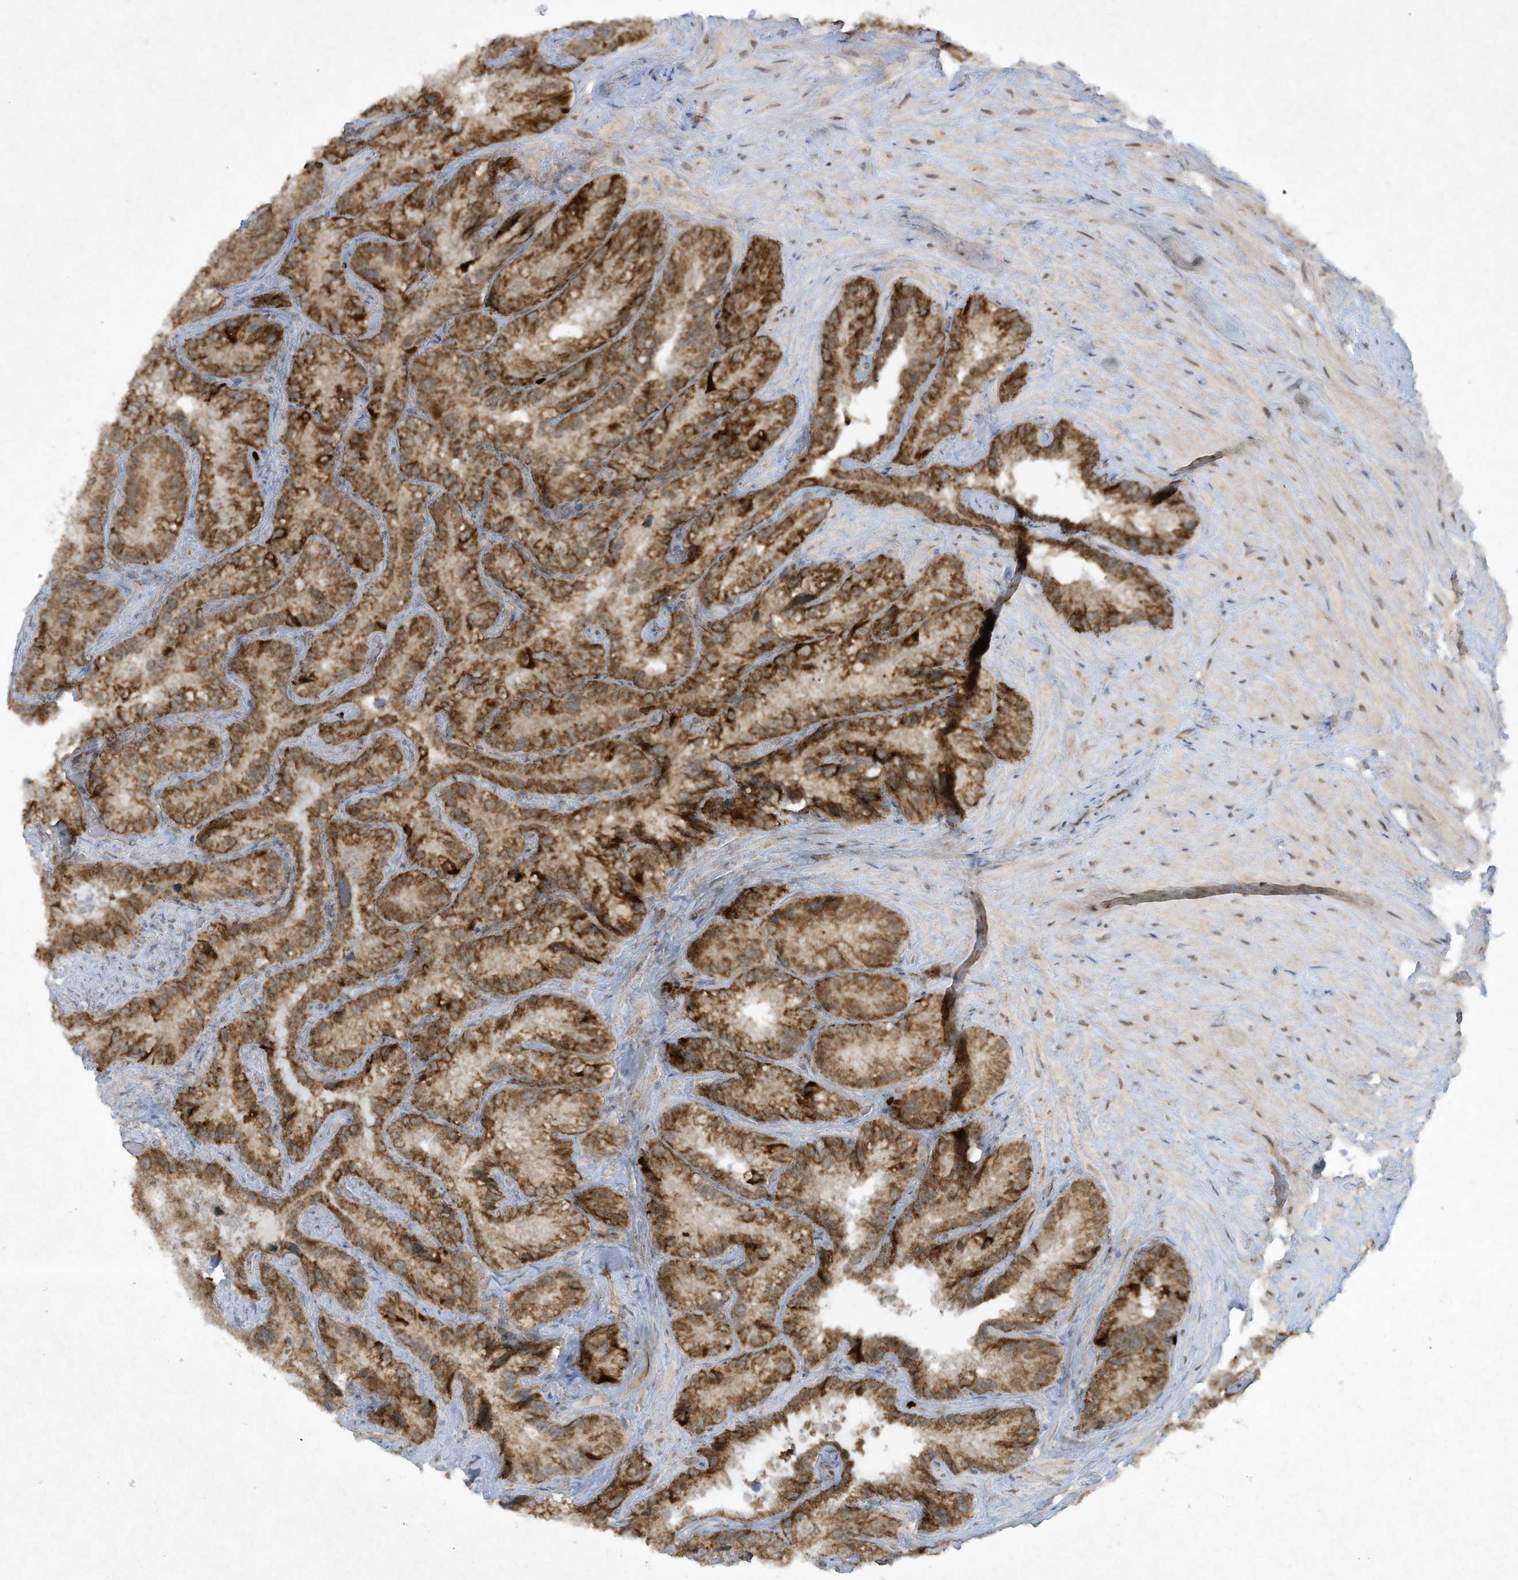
{"staining": {"intensity": "strong", "quantity": ">75%", "location": "cytoplasmic/membranous"}, "tissue": "seminal vesicle", "cell_type": "Glandular cells", "image_type": "normal", "snomed": [{"axis": "morphology", "description": "Normal tissue, NOS"}, {"axis": "topography", "description": "Prostate"}, {"axis": "topography", "description": "Seminal veicle"}], "caption": "Brown immunohistochemical staining in unremarkable human seminal vesicle shows strong cytoplasmic/membranous positivity in approximately >75% of glandular cells.", "gene": "CHRNA4", "patient": {"sex": "male", "age": 68}}